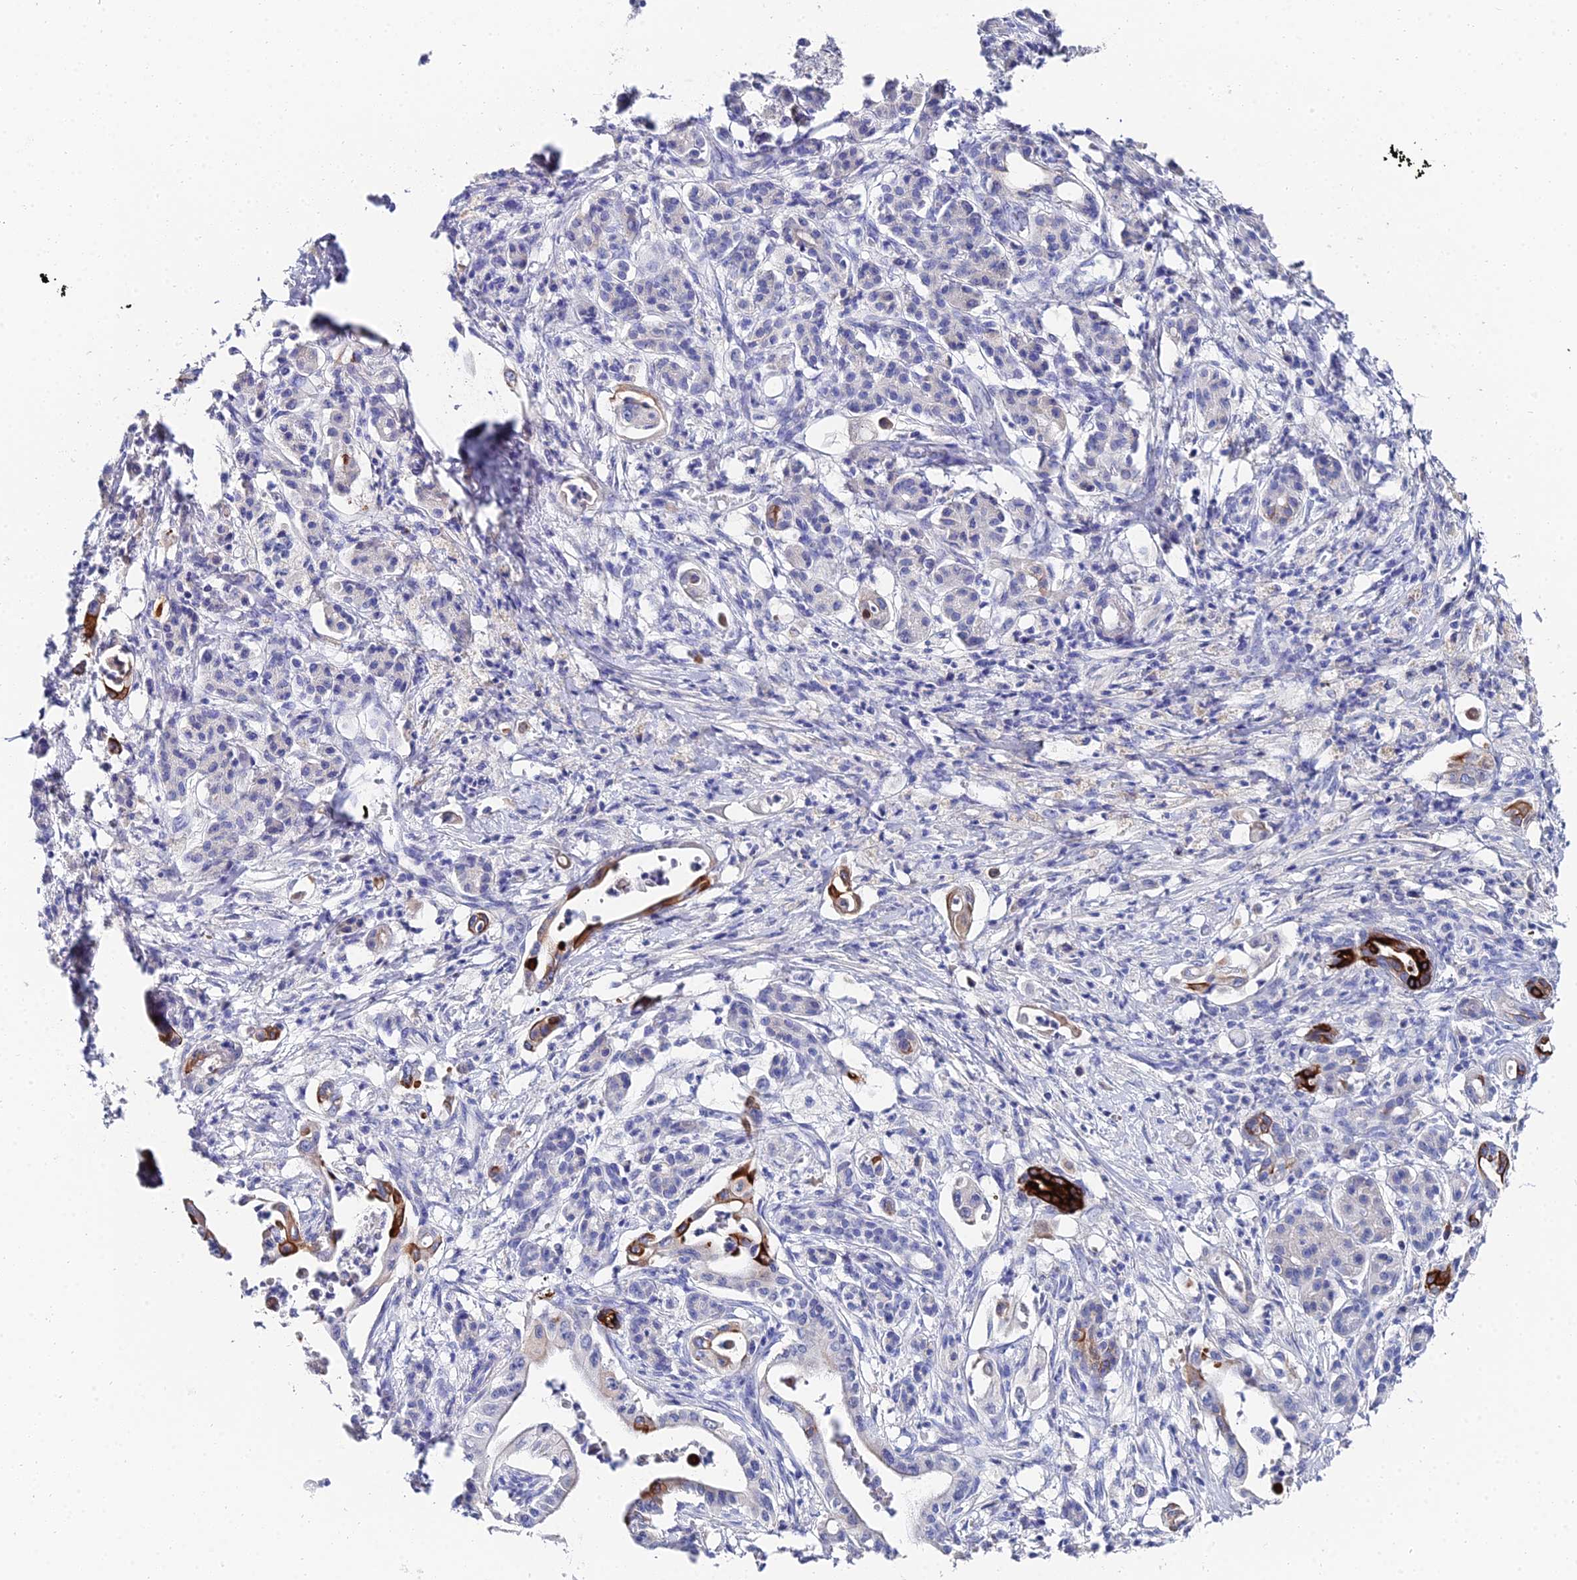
{"staining": {"intensity": "strong", "quantity": "<25%", "location": "cytoplasmic/membranous"}, "tissue": "pancreatic cancer", "cell_type": "Tumor cells", "image_type": "cancer", "snomed": [{"axis": "morphology", "description": "Adenocarcinoma, NOS"}, {"axis": "topography", "description": "Pancreas"}], "caption": "Protein staining displays strong cytoplasmic/membranous positivity in about <25% of tumor cells in pancreatic cancer (adenocarcinoma). (Stains: DAB in brown, nuclei in blue, Microscopy: brightfield microscopy at high magnification).", "gene": "KRT17", "patient": {"sex": "female", "age": 77}}